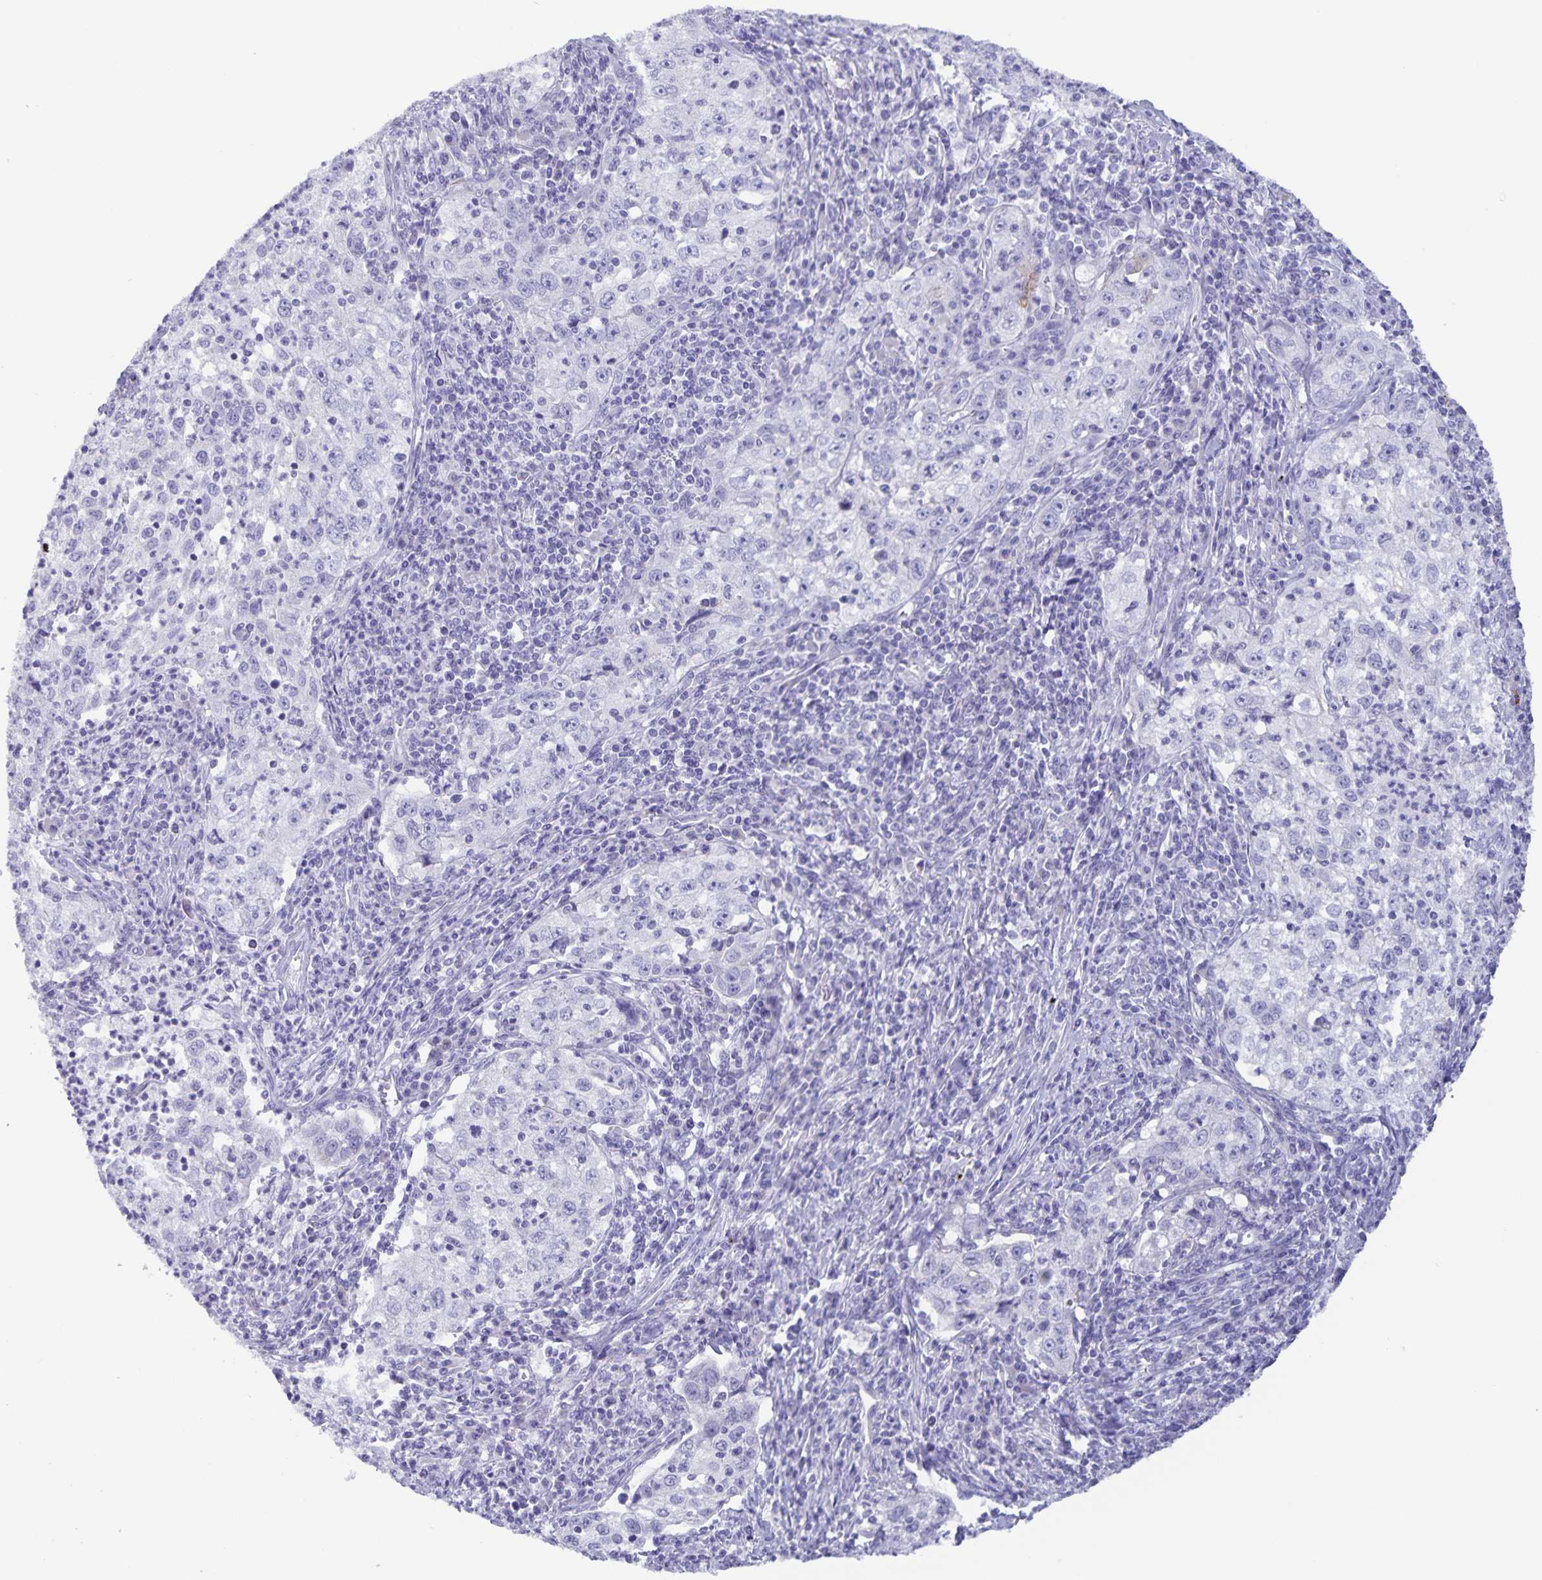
{"staining": {"intensity": "strong", "quantity": "<25%", "location": "cytoplasmic/membranous"}, "tissue": "lung cancer", "cell_type": "Tumor cells", "image_type": "cancer", "snomed": [{"axis": "morphology", "description": "Squamous cell carcinoma, NOS"}, {"axis": "topography", "description": "Lung"}], "caption": "Lung cancer tissue exhibits strong cytoplasmic/membranous expression in about <25% of tumor cells, visualized by immunohistochemistry.", "gene": "AQP4", "patient": {"sex": "male", "age": 71}}